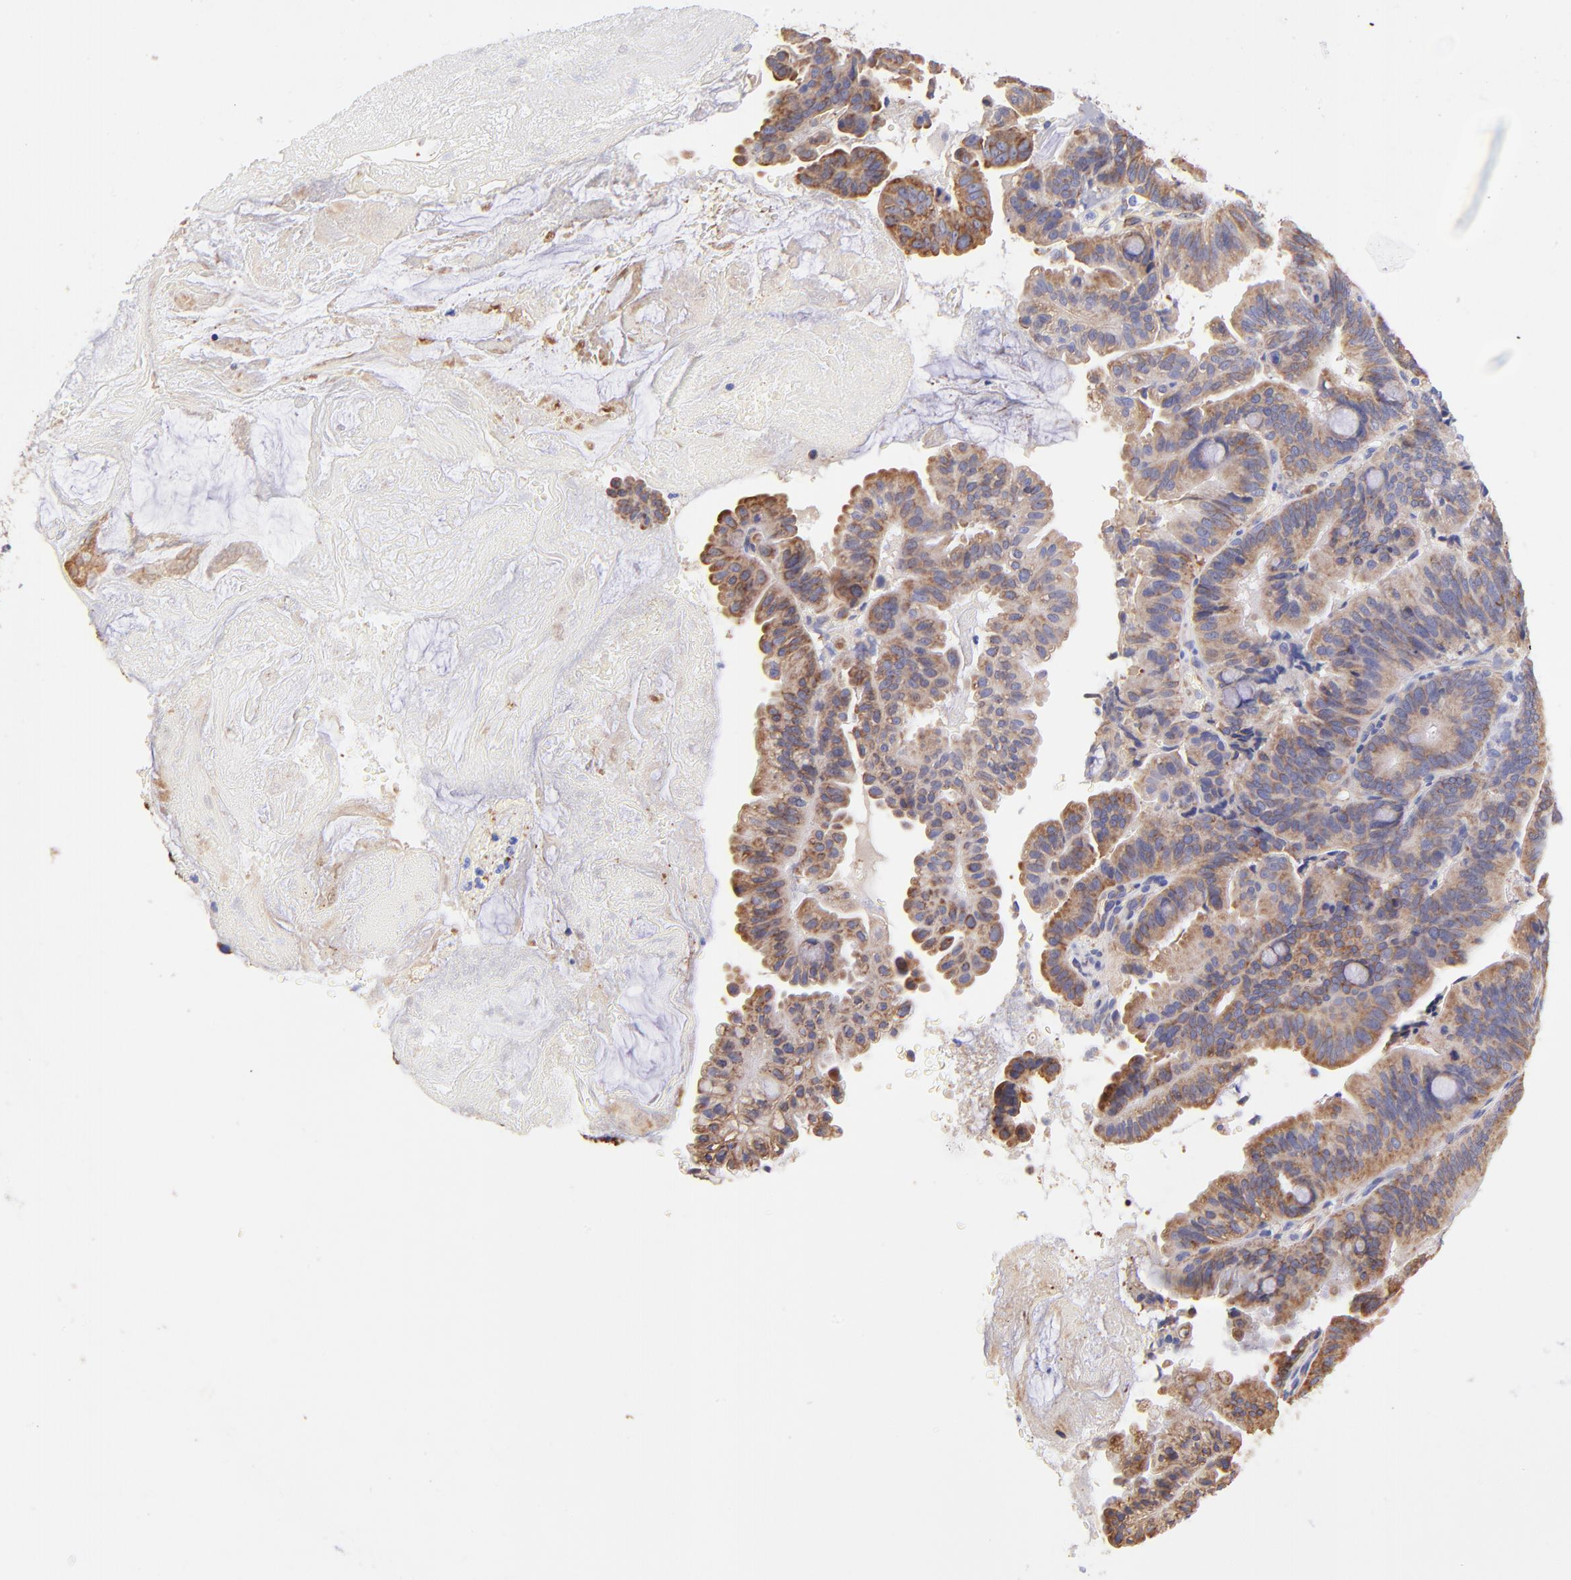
{"staining": {"intensity": "moderate", "quantity": ">75%", "location": "cytoplasmic/membranous"}, "tissue": "pancreatic cancer", "cell_type": "Tumor cells", "image_type": "cancer", "snomed": [{"axis": "morphology", "description": "Adenocarcinoma, NOS"}, {"axis": "topography", "description": "Pancreas"}], "caption": "A histopathology image of pancreatic cancer stained for a protein displays moderate cytoplasmic/membranous brown staining in tumor cells.", "gene": "RPL30", "patient": {"sex": "male", "age": 82}}